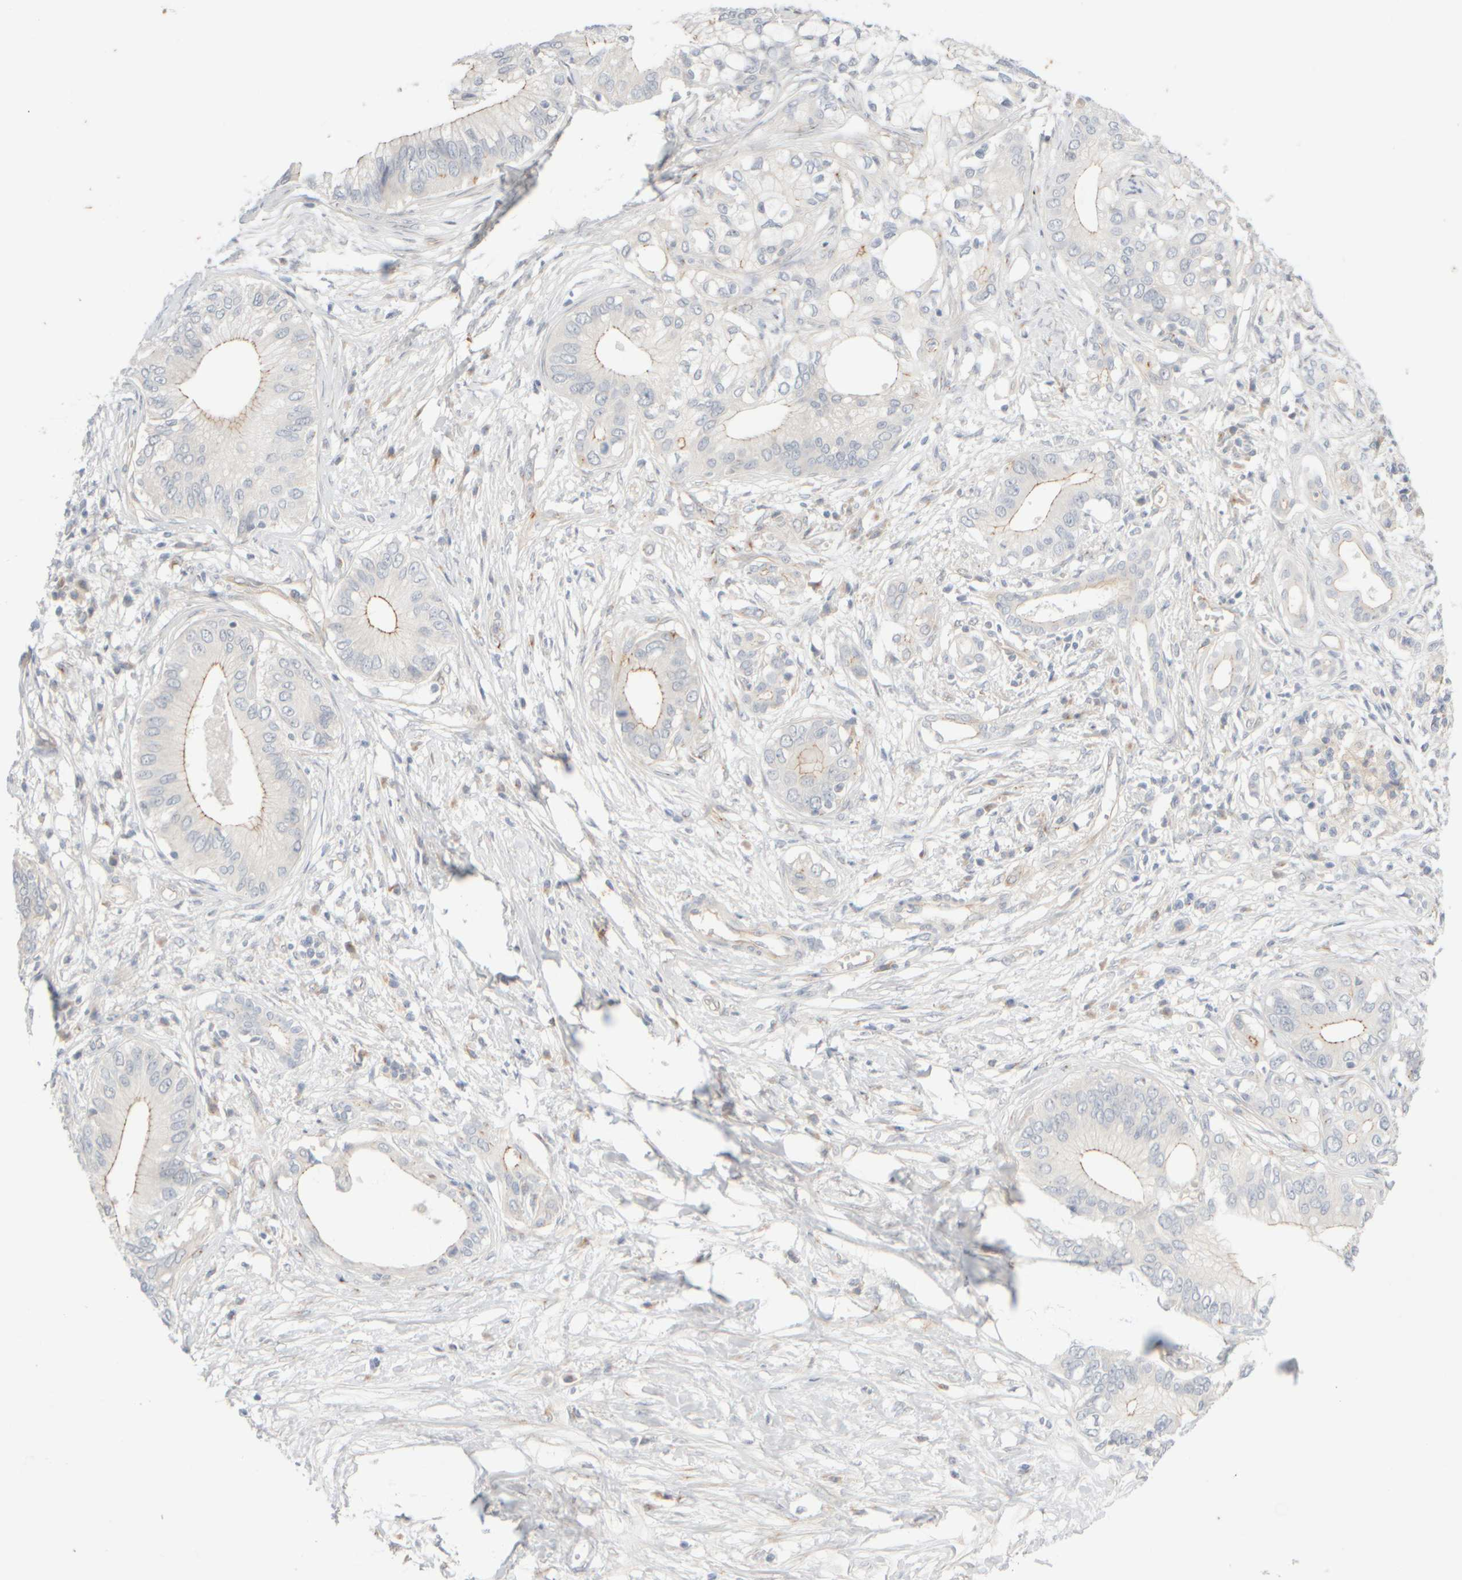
{"staining": {"intensity": "negative", "quantity": "none", "location": "none"}, "tissue": "pancreatic cancer", "cell_type": "Tumor cells", "image_type": "cancer", "snomed": [{"axis": "morphology", "description": "Normal tissue, NOS"}, {"axis": "morphology", "description": "Adenocarcinoma, NOS"}, {"axis": "topography", "description": "Pancreas"}, {"axis": "topography", "description": "Peripheral nerve tissue"}], "caption": "Pancreatic adenocarcinoma was stained to show a protein in brown. There is no significant positivity in tumor cells.", "gene": "GOPC", "patient": {"sex": "male", "age": 59}}